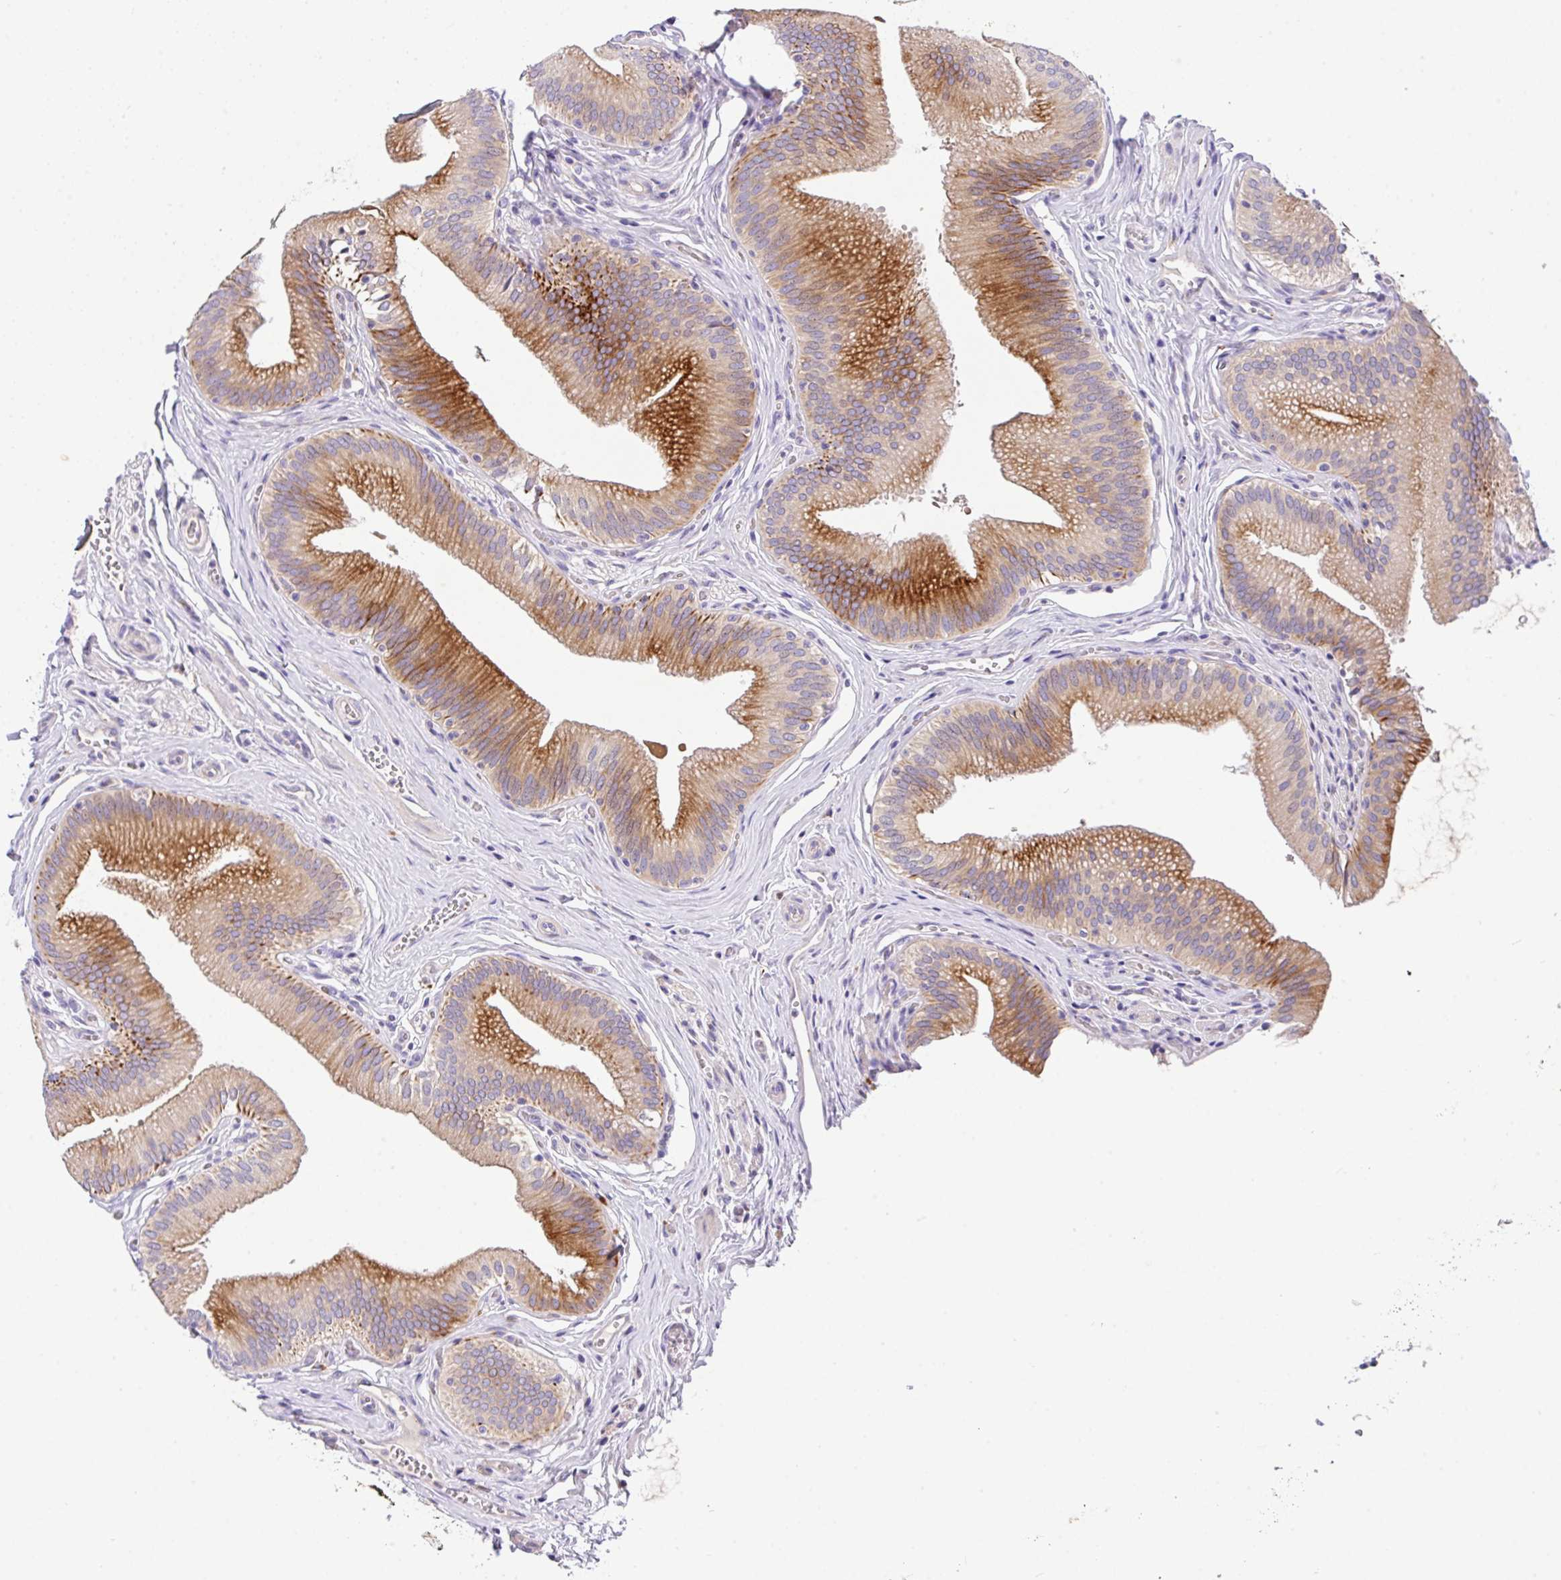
{"staining": {"intensity": "strong", "quantity": ">75%", "location": "cytoplasmic/membranous"}, "tissue": "gallbladder", "cell_type": "Glandular cells", "image_type": "normal", "snomed": [{"axis": "morphology", "description": "Normal tissue, NOS"}, {"axis": "topography", "description": "Gallbladder"}], "caption": "IHC histopathology image of benign gallbladder: gallbladder stained using immunohistochemistry (IHC) demonstrates high levels of strong protein expression localized specifically in the cytoplasmic/membranous of glandular cells, appearing as a cytoplasmic/membranous brown color.", "gene": "EPN3", "patient": {"sex": "male", "age": 17}}